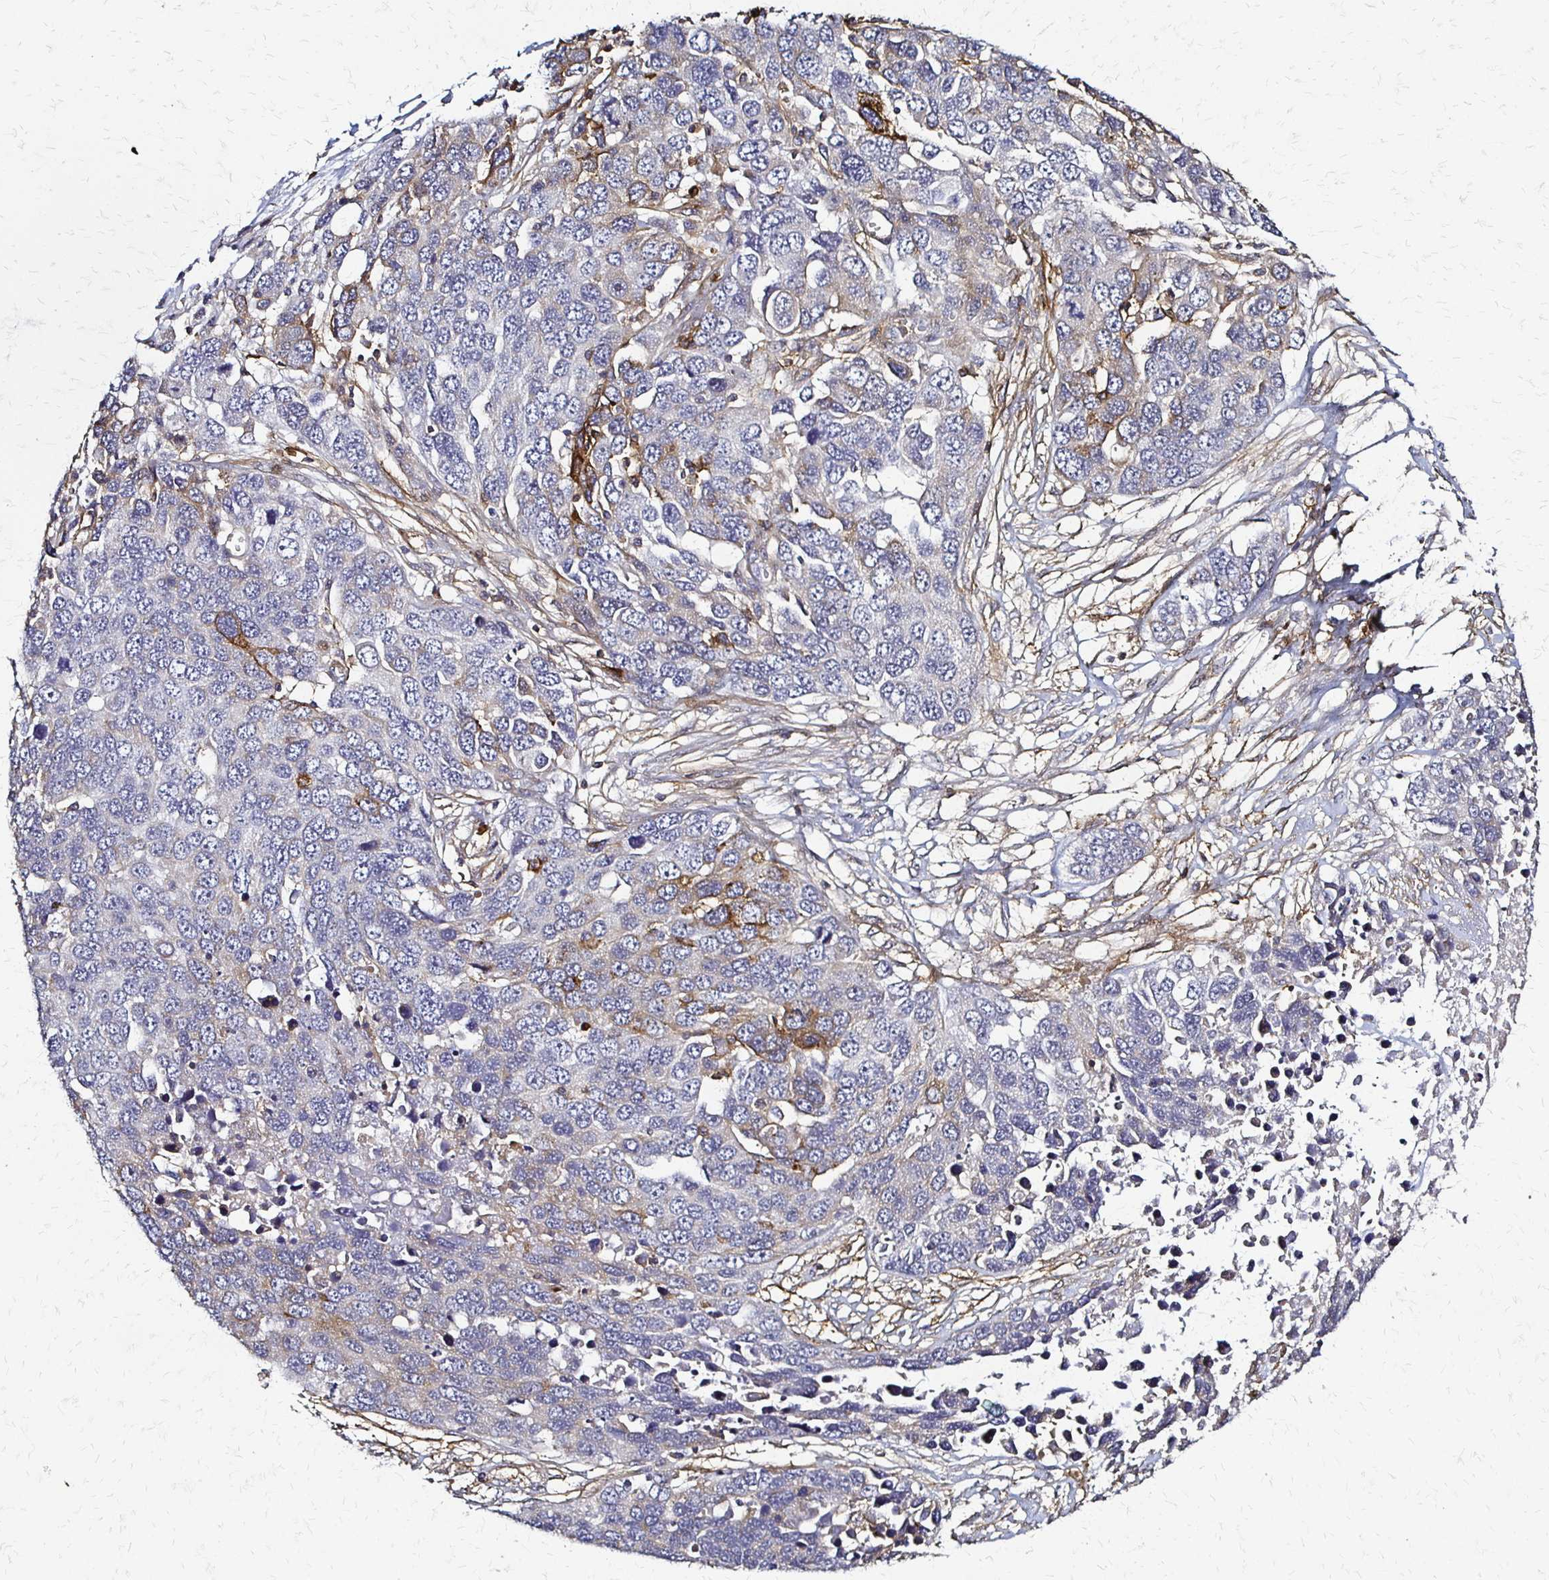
{"staining": {"intensity": "moderate", "quantity": "<25%", "location": "cytoplasmic/membranous"}, "tissue": "ovarian cancer", "cell_type": "Tumor cells", "image_type": "cancer", "snomed": [{"axis": "morphology", "description": "Cystadenocarcinoma, serous, NOS"}, {"axis": "topography", "description": "Ovary"}], "caption": "Ovarian cancer (serous cystadenocarcinoma) stained for a protein (brown) exhibits moderate cytoplasmic/membranous positive expression in approximately <25% of tumor cells.", "gene": "SLC9A9", "patient": {"sex": "female", "age": 76}}